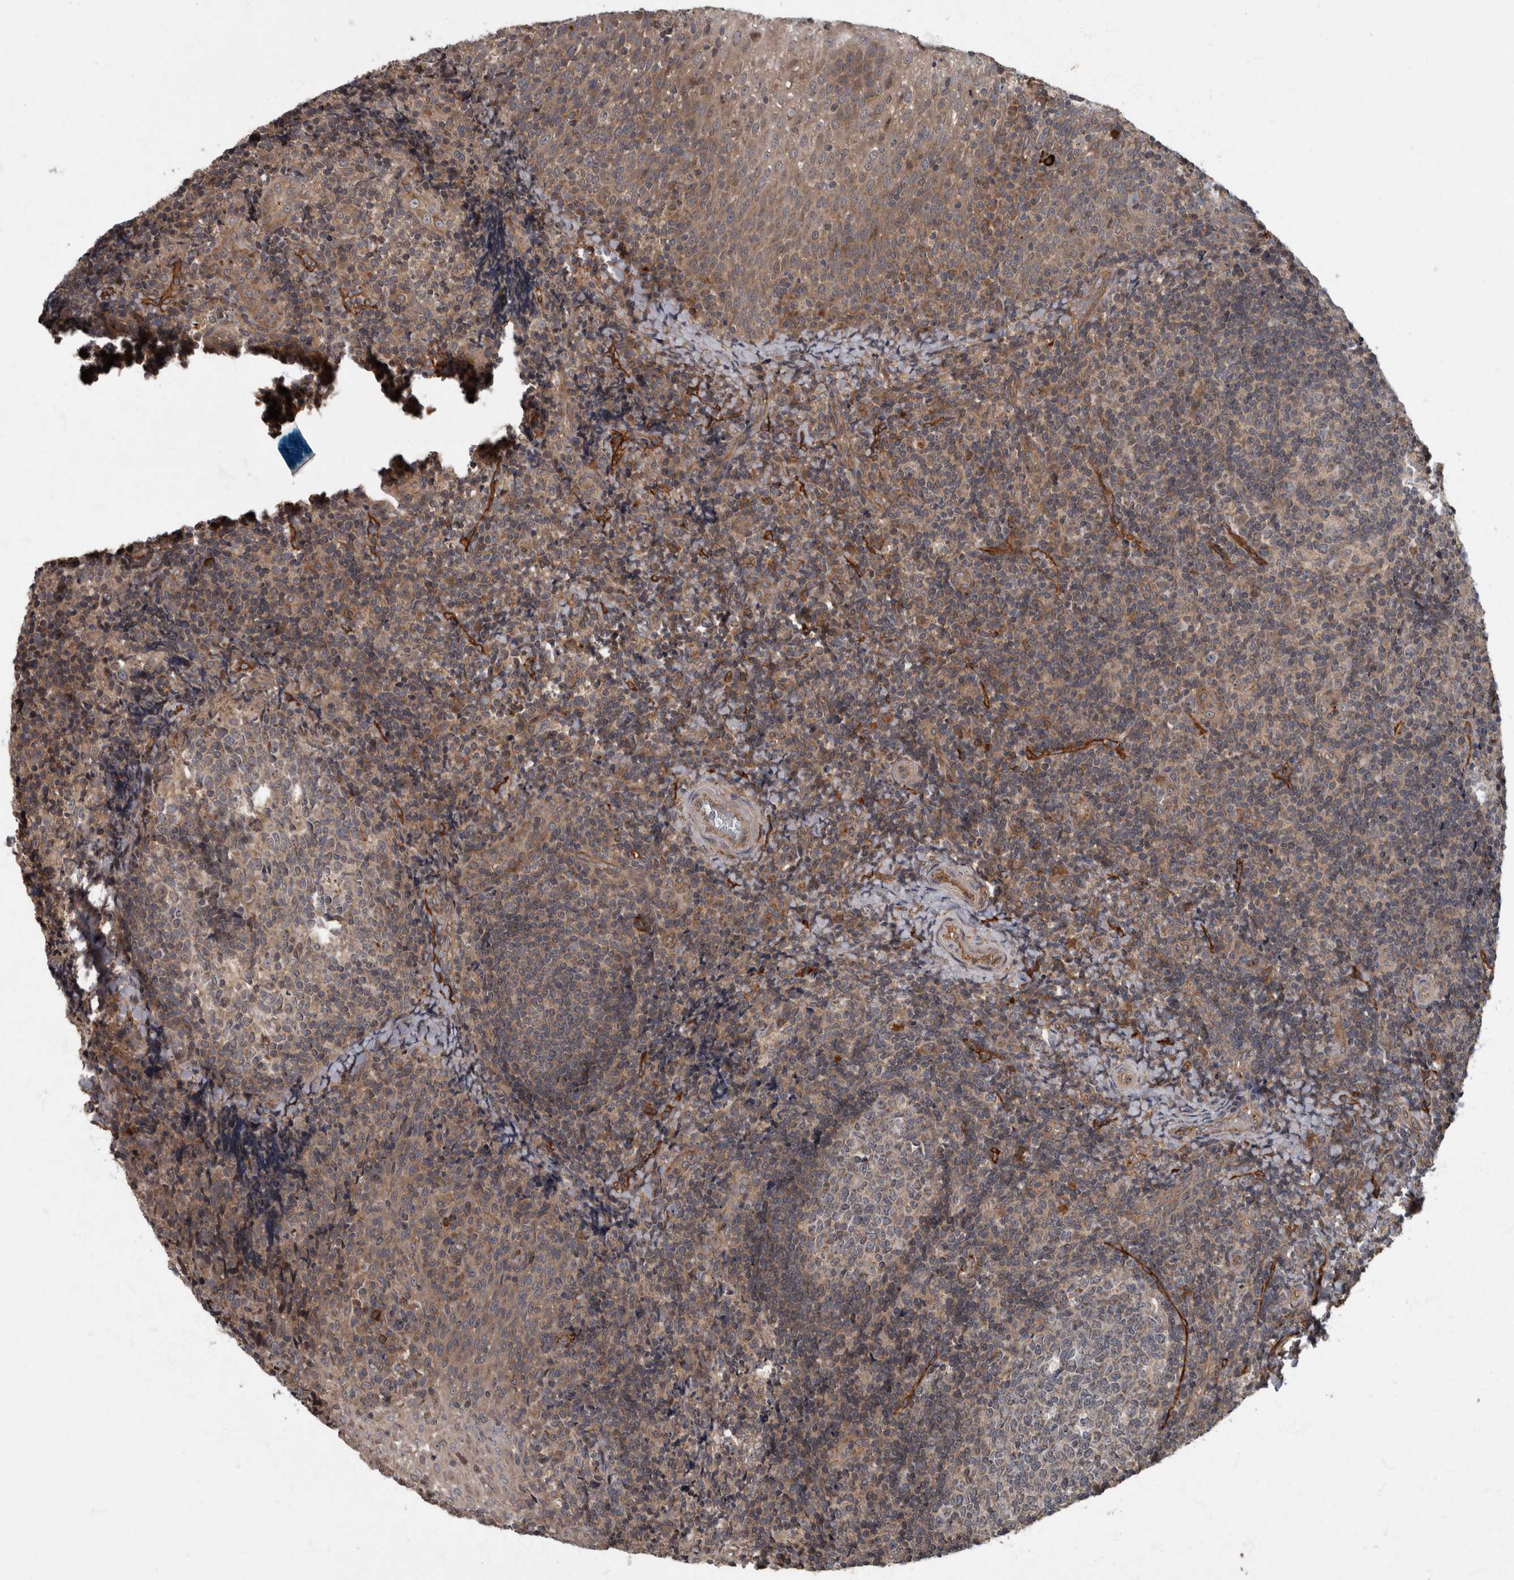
{"staining": {"intensity": "weak", "quantity": "<25%", "location": "cytoplasmic/membranous"}, "tissue": "tonsil", "cell_type": "Germinal center cells", "image_type": "normal", "snomed": [{"axis": "morphology", "description": "Normal tissue, NOS"}, {"axis": "topography", "description": "Tonsil"}], "caption": "This is a photomicrograph of IHC staining of unremarkable tonsil, which shows no positivity in germinal center cells. Nuclei are stained in blue.", "gene": "VEGFD", "patient": {"sex": "female", "age": 19}}